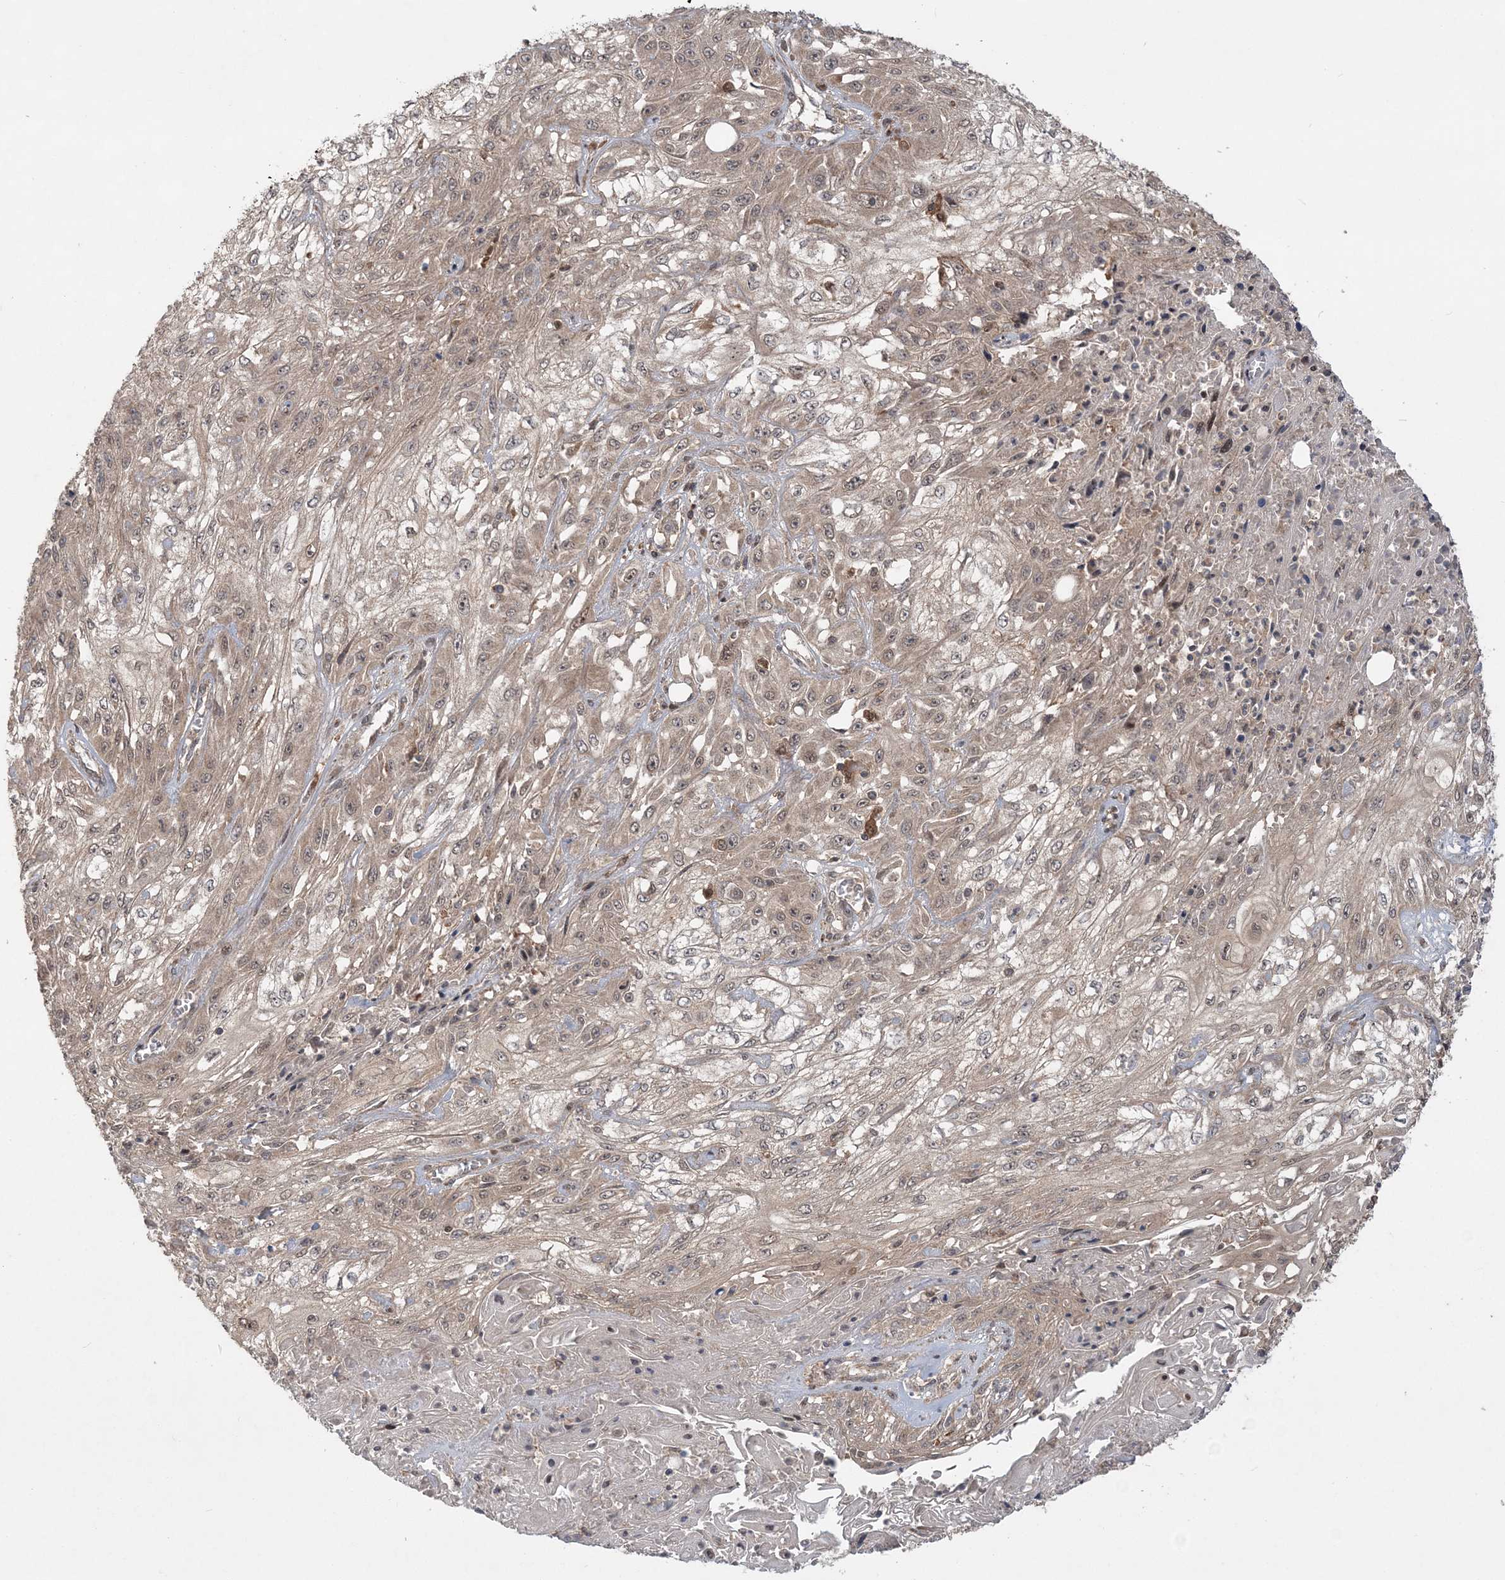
{"staining": {"intensity": "weak", "quantity": "25%-75%", "location": "cytoplasmic/membranous"}, "tissue": "skin cancer", "cell_type": "Tumor cells", "image_type": "cancer", "snomed": [{"axis": "morphology", "description": "Squamous cell carcinoma, NOS"}, {"axis": "morphology", "description": "Squamous cell carcinoma, metastatic, NOS"}, {"axis": "topography", "description": "Skin"}, {"axis": "topography", "description": "Lymph node"}], "caption": "Protein staining by immunohistochemistry (IHC) demonstrates weak cytoplasmic/membranous expression in about 25%-75% of tumor cells in skin cancer (metastatic squamous cell carcinoma). Nuclei are stained in blue.", "gene": "LACC1", "patient": {"sex": "male", "age": 75}}